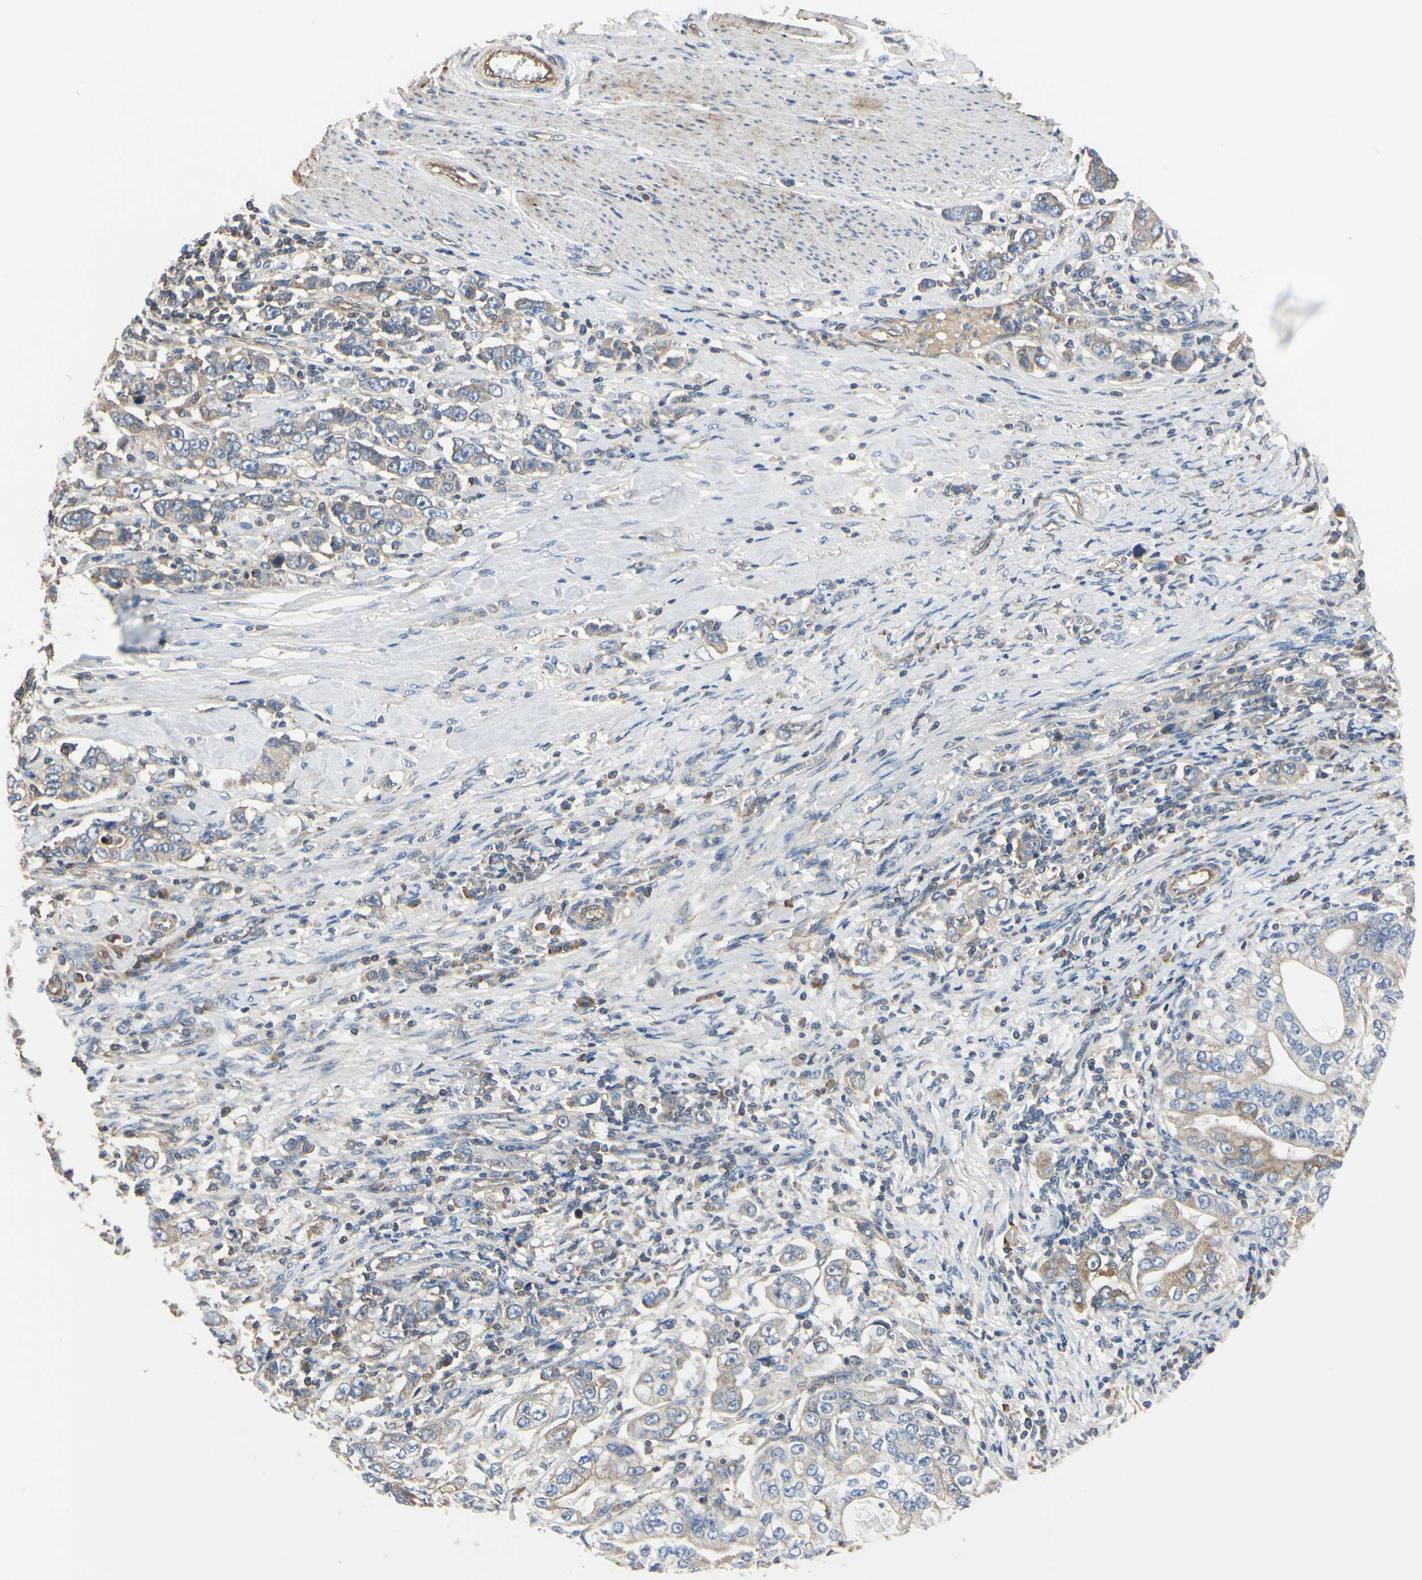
{"staining": {"intensity": "weak", "quantity": ">75%", "location": "cytoplasmic/membranous"}, "tissue": "stomach cancer", "cell_type": "Tumor cells", "image_type": "cancer", "snomed": [{"axis": "morphology", "description": "Adenocarcinoma, NOS"}, {"axis": "topography", "description": "Stomach, lower"}], "caption": "About >75% of tumor cells in human stomach cancer exhibit weak cytoplasmic/membranous protein positivity as visualized by brown immunohistochemical staining.", "gene": "BECN1", "patient": {"sex": "female", "age": 72}}